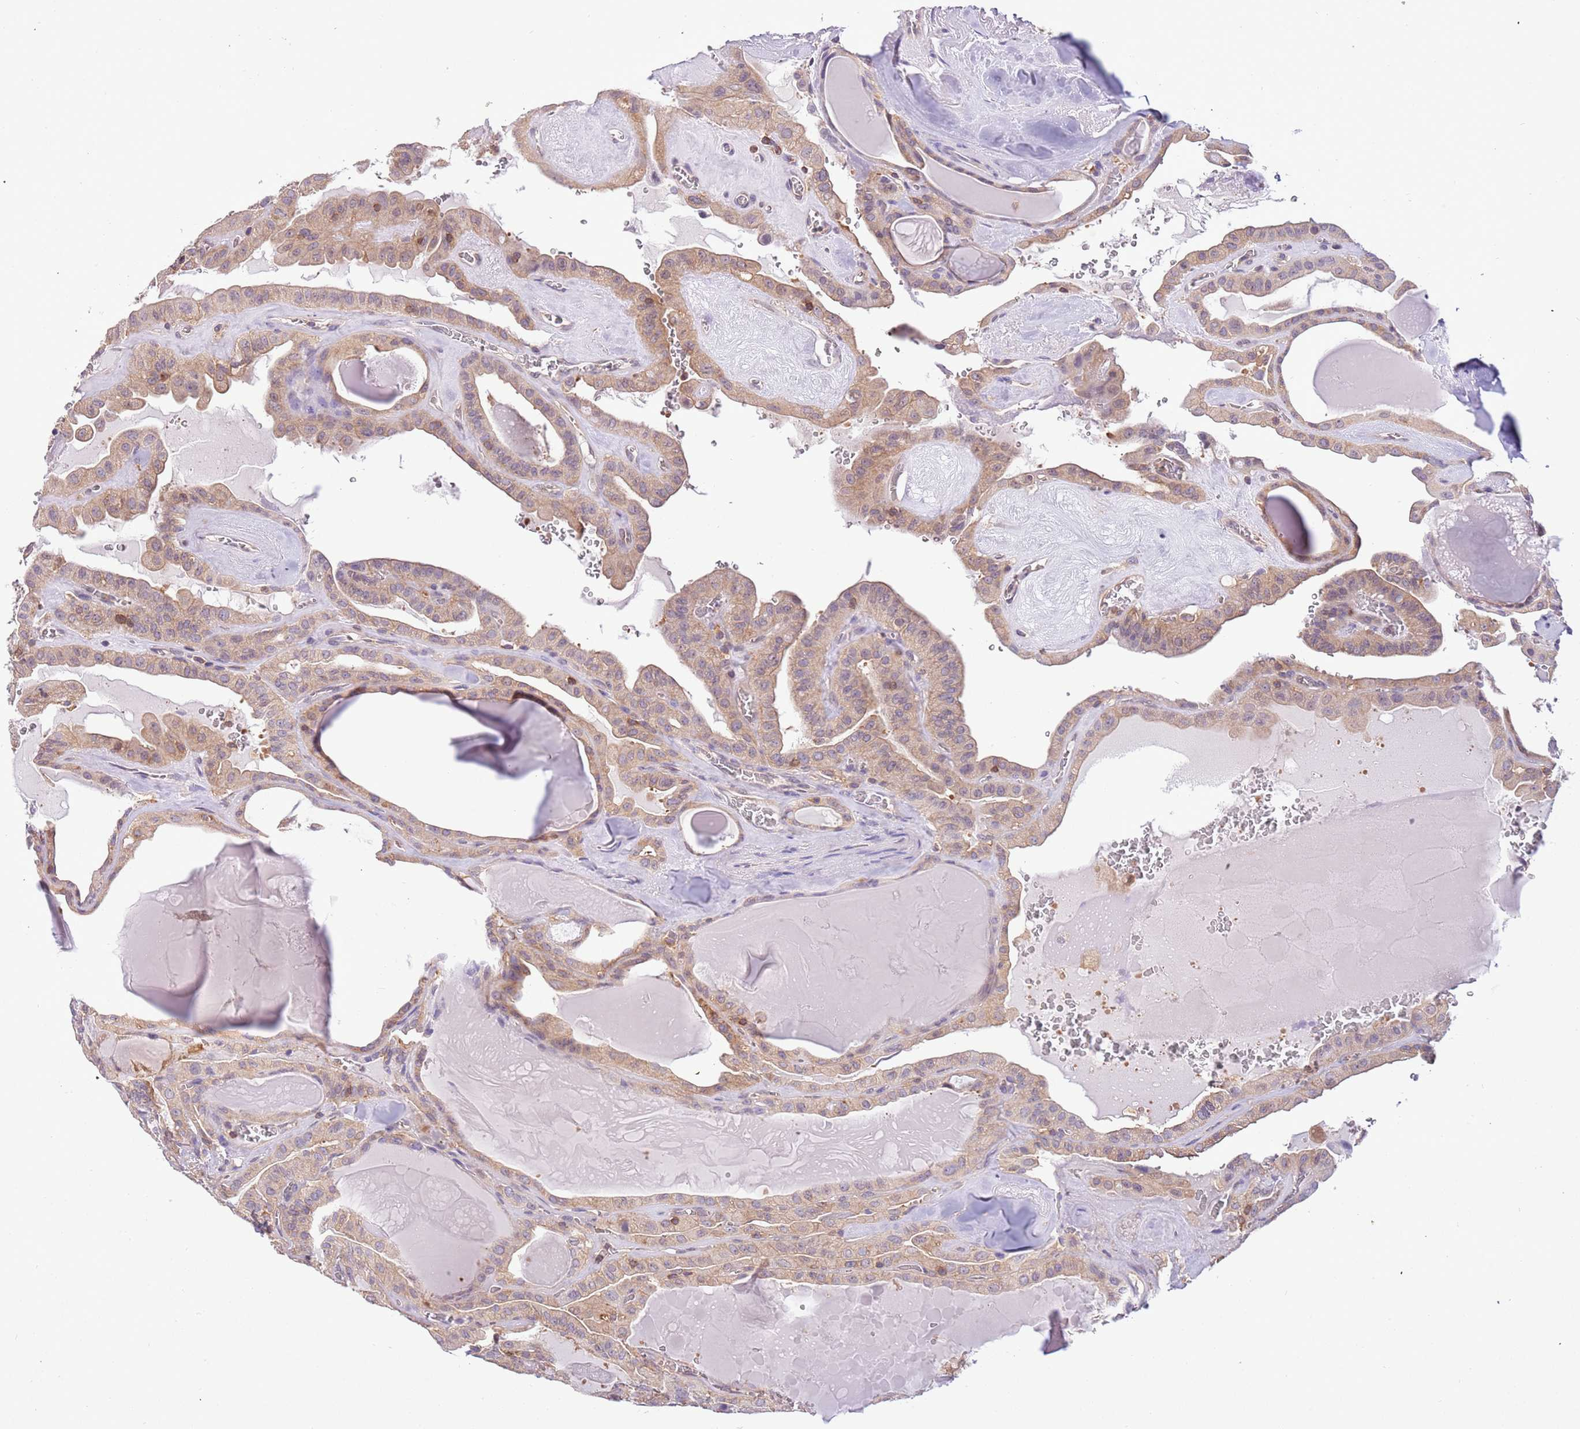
{"staining": {"intensity": "weak", "quantity": "25%-75%", "location": "cytoplasmic/membranous"}, "tissue": "thyroid cancer", "cell_type": "Tumor cells", "image_type": "cancer", "snomed": [{"axis": "morphology", "description": "Papillary adenocarcinoma, NOS"}, {"axis": "topography", "description": "Thyroid gland"}], "caption": "Immunohistochemical staining of thyroid cancer (papillary adenocarcinoma) exhibits low levels of weak cytoplasmic/membranous positivity in about 25%-75% of tumor cells. The protein is shown in brown color, while the nuclei are stained blue.", "gene": "STIP1", "patient": {"sex": "male", "age": 52}}